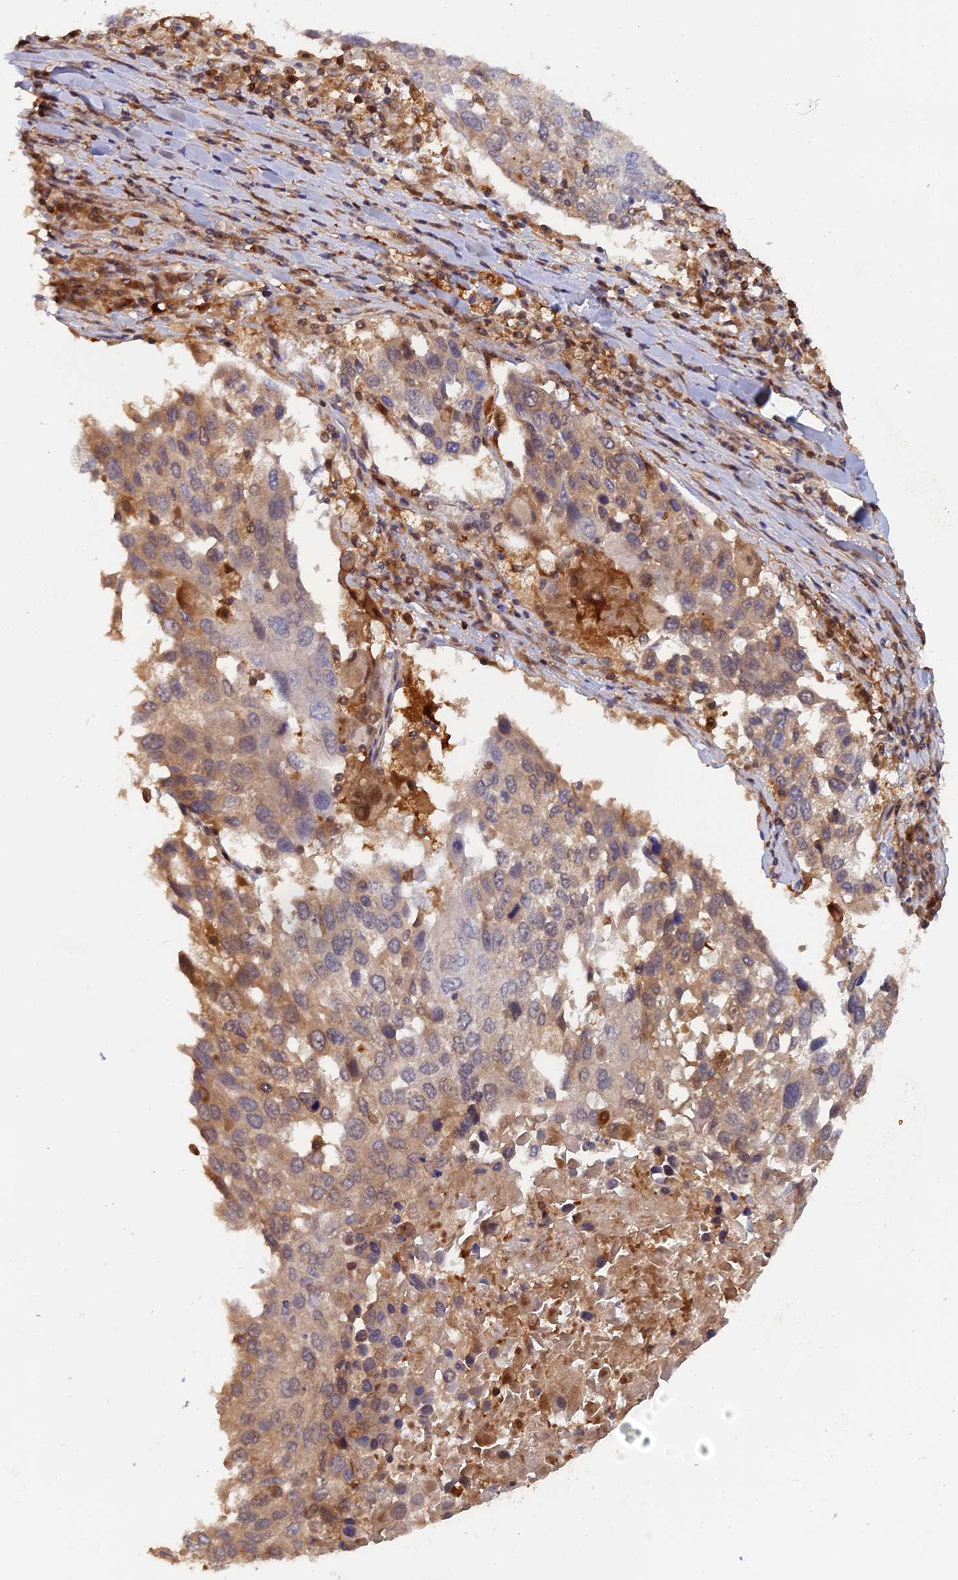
{"staining": {"intensity": "weak", "quantity": "<25%", "location": "cytoplasmic/membranous"}, "tissue": "lung cancer", "cell_type": "Tumor cells", "image_type": "cancer", "snomed": [{"axis": "morphology", "description": "Squamous cell carcinoma, NOS"}, {"axis": "topography", "description": "Lung"}], "caption": "An image of human squamous cell carcinoma (lung) is negative for staining in tumor cells.", "gene": "BLVRA", "patient": {"sex": "male", "age": 65}}